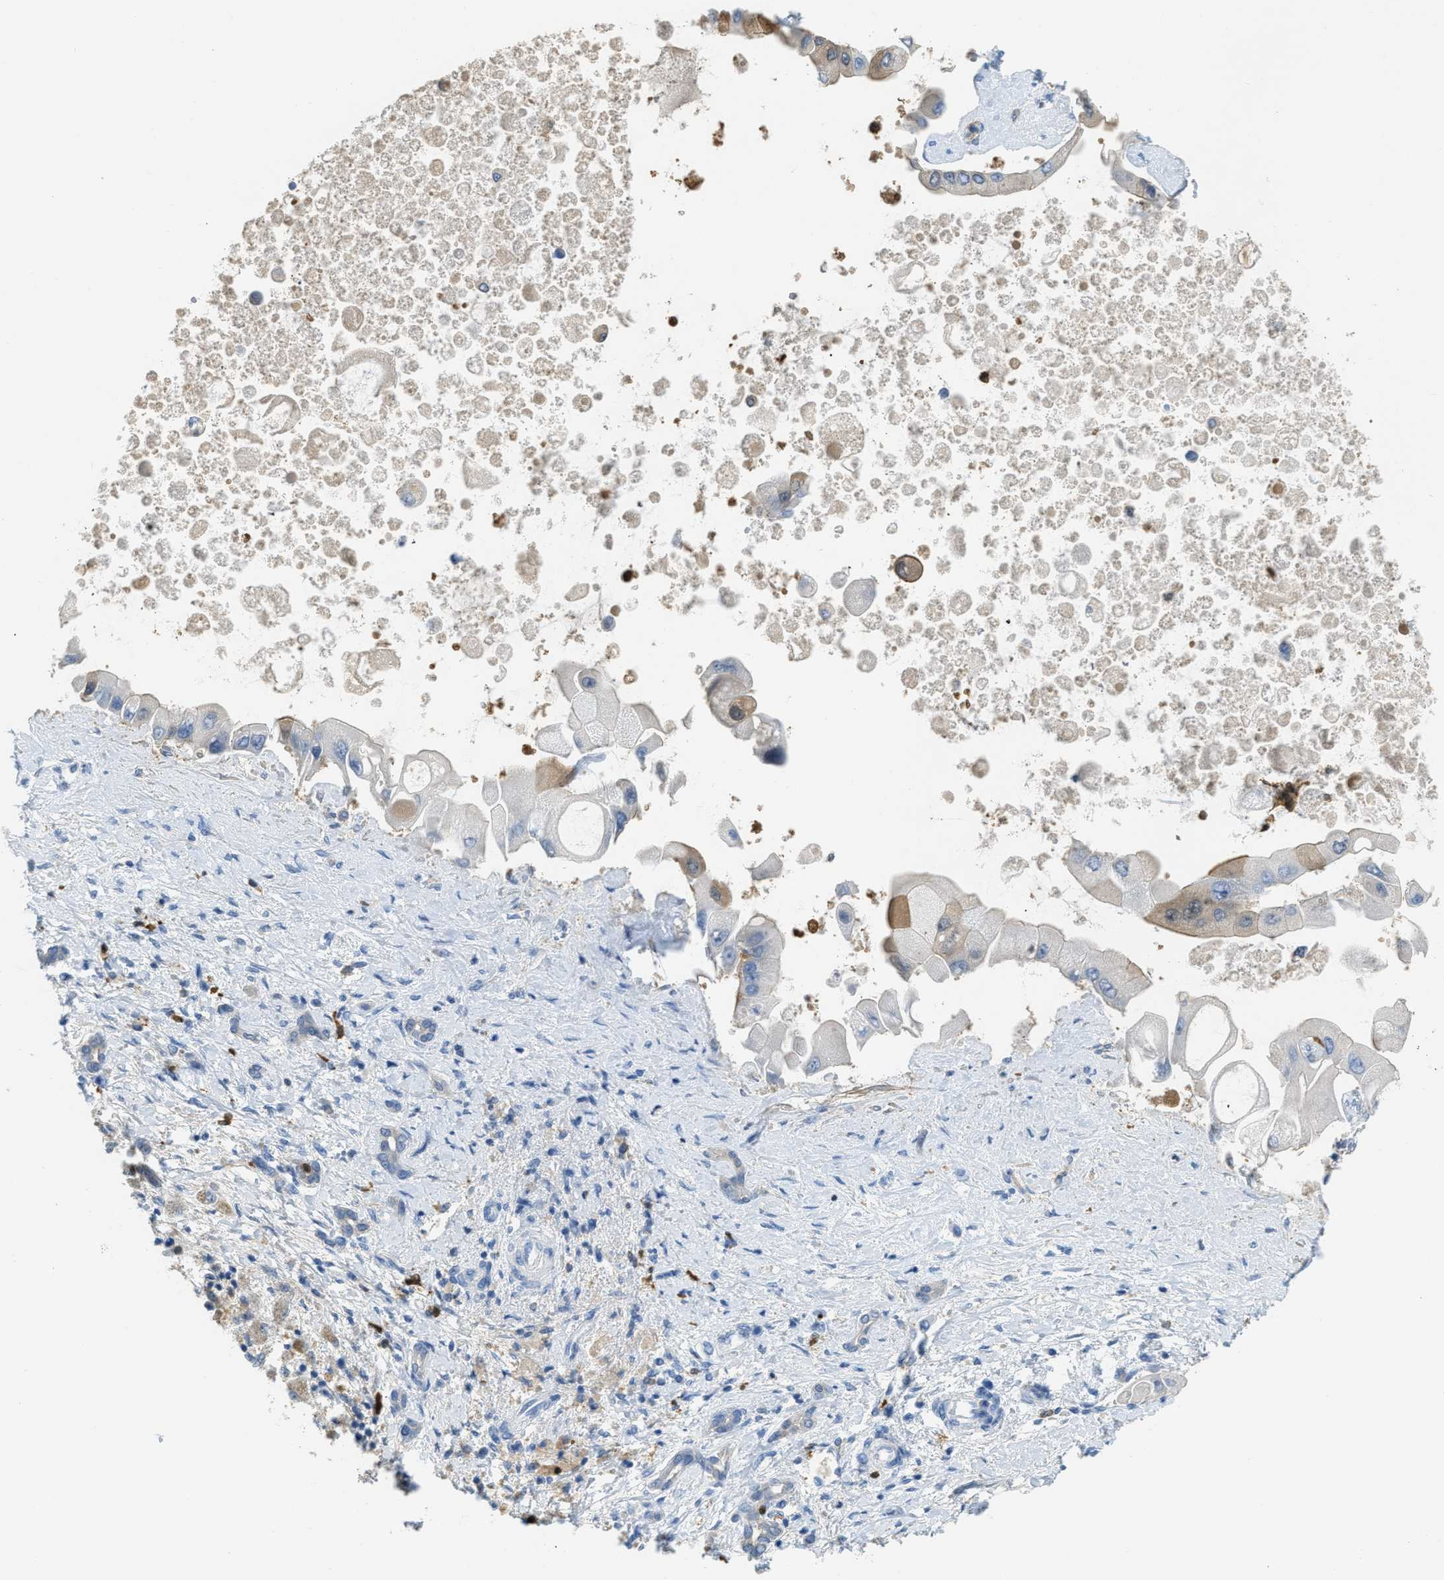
{"staining": {"intensity": "negative", "quantity": "none", "location": "none"}, "tissue": "liver cancer", "cell_type": "Tumor cells", "image_type": "cancer", "snomed": [{"axis": "morphology", "description": "Cholangiocarcinoma"}, {"axis": "topography", "description": "Liver"}], "caption": "IHC histopathology image of neoplastic tissue: liver cancer stained with DAB (3,3'-diaminobenzidine) exhibits no significant protein positivity in tumor cells.", "gene": "SERPINB1", "patient": {"sex": "male", "age": 50}}